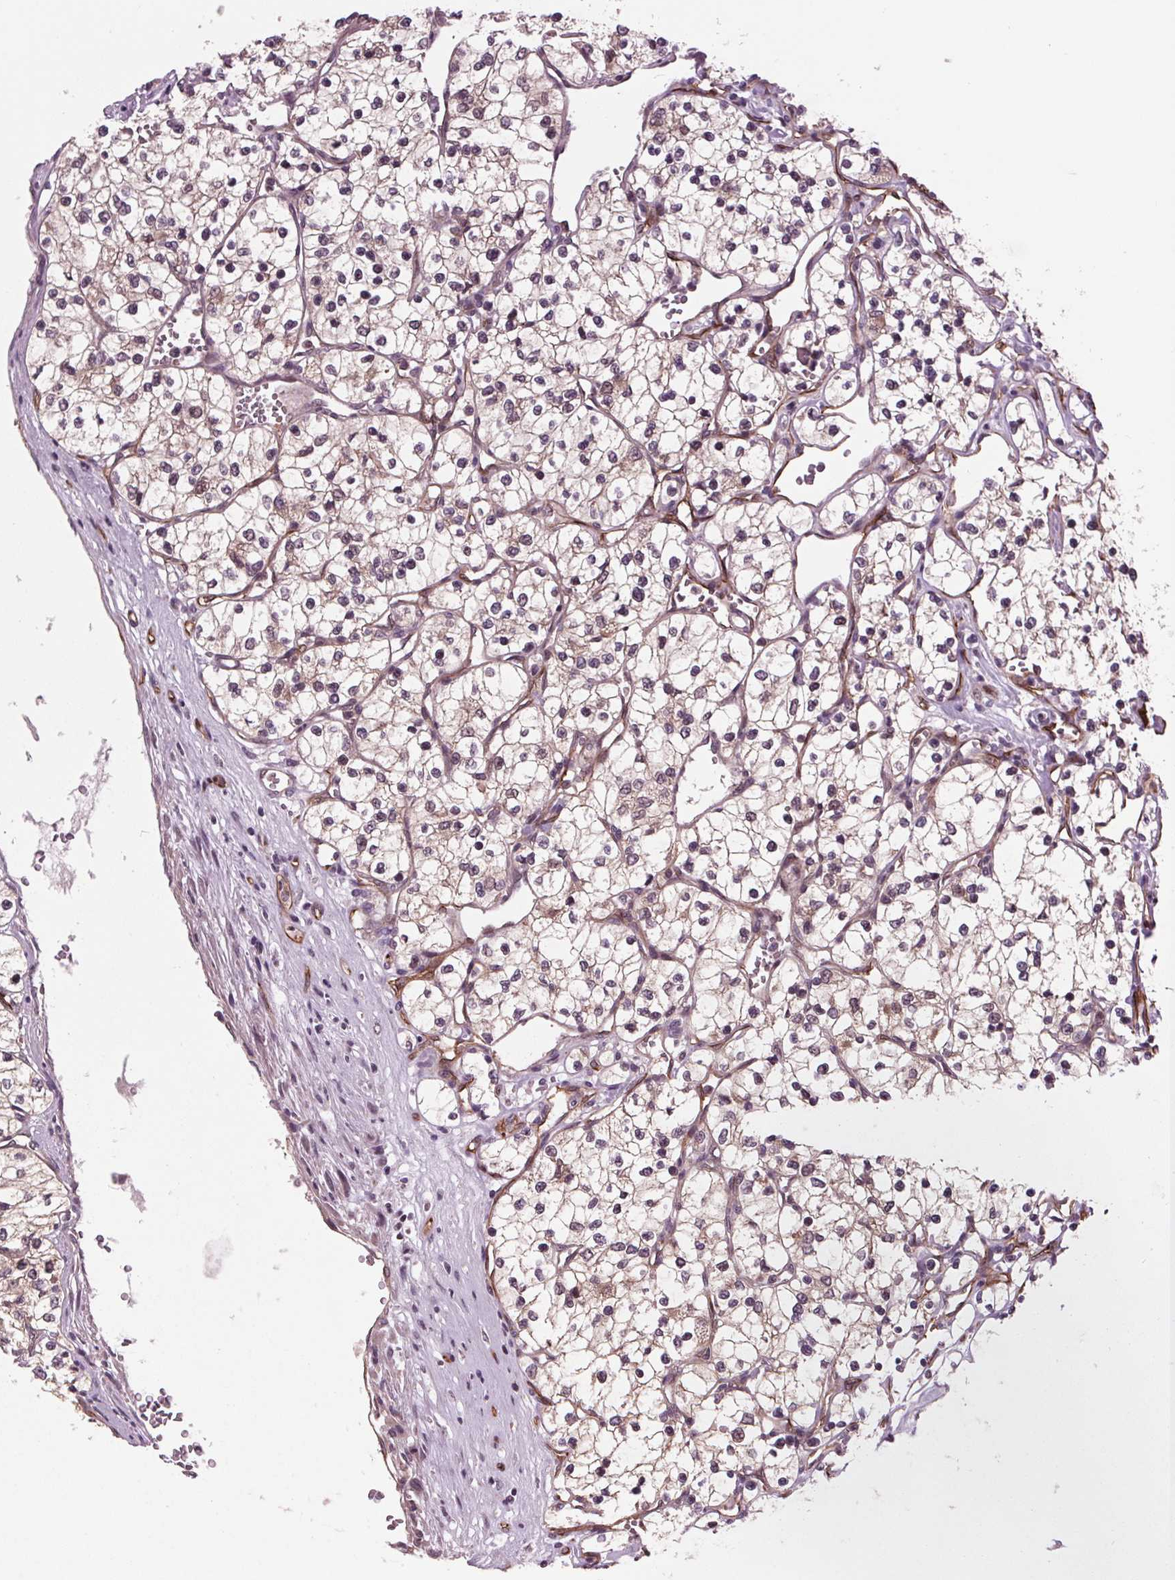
{"staining": {"intensity": "weak", "quantity": "25%-75%", "location": "cytoplasmic/membranous"}, "tissue": "renal cancer", "cell_type": "Tumor cells", "image_type": "cancer", "snomed": [{"axis": "morphology", "description": "Adenocarcinoma, NOS"}, {"axis": "topography", "description": "Kidney"}], "caption": "The histopathology image shows immunohistochemical staining of adenocarcinoma (renal). There is weak cytoplasmic/membranous positivity is seen in about 25%-75% of tumor cells.", "gene": "MAPK8", "patient": {"sex": "female", "age": 69}}